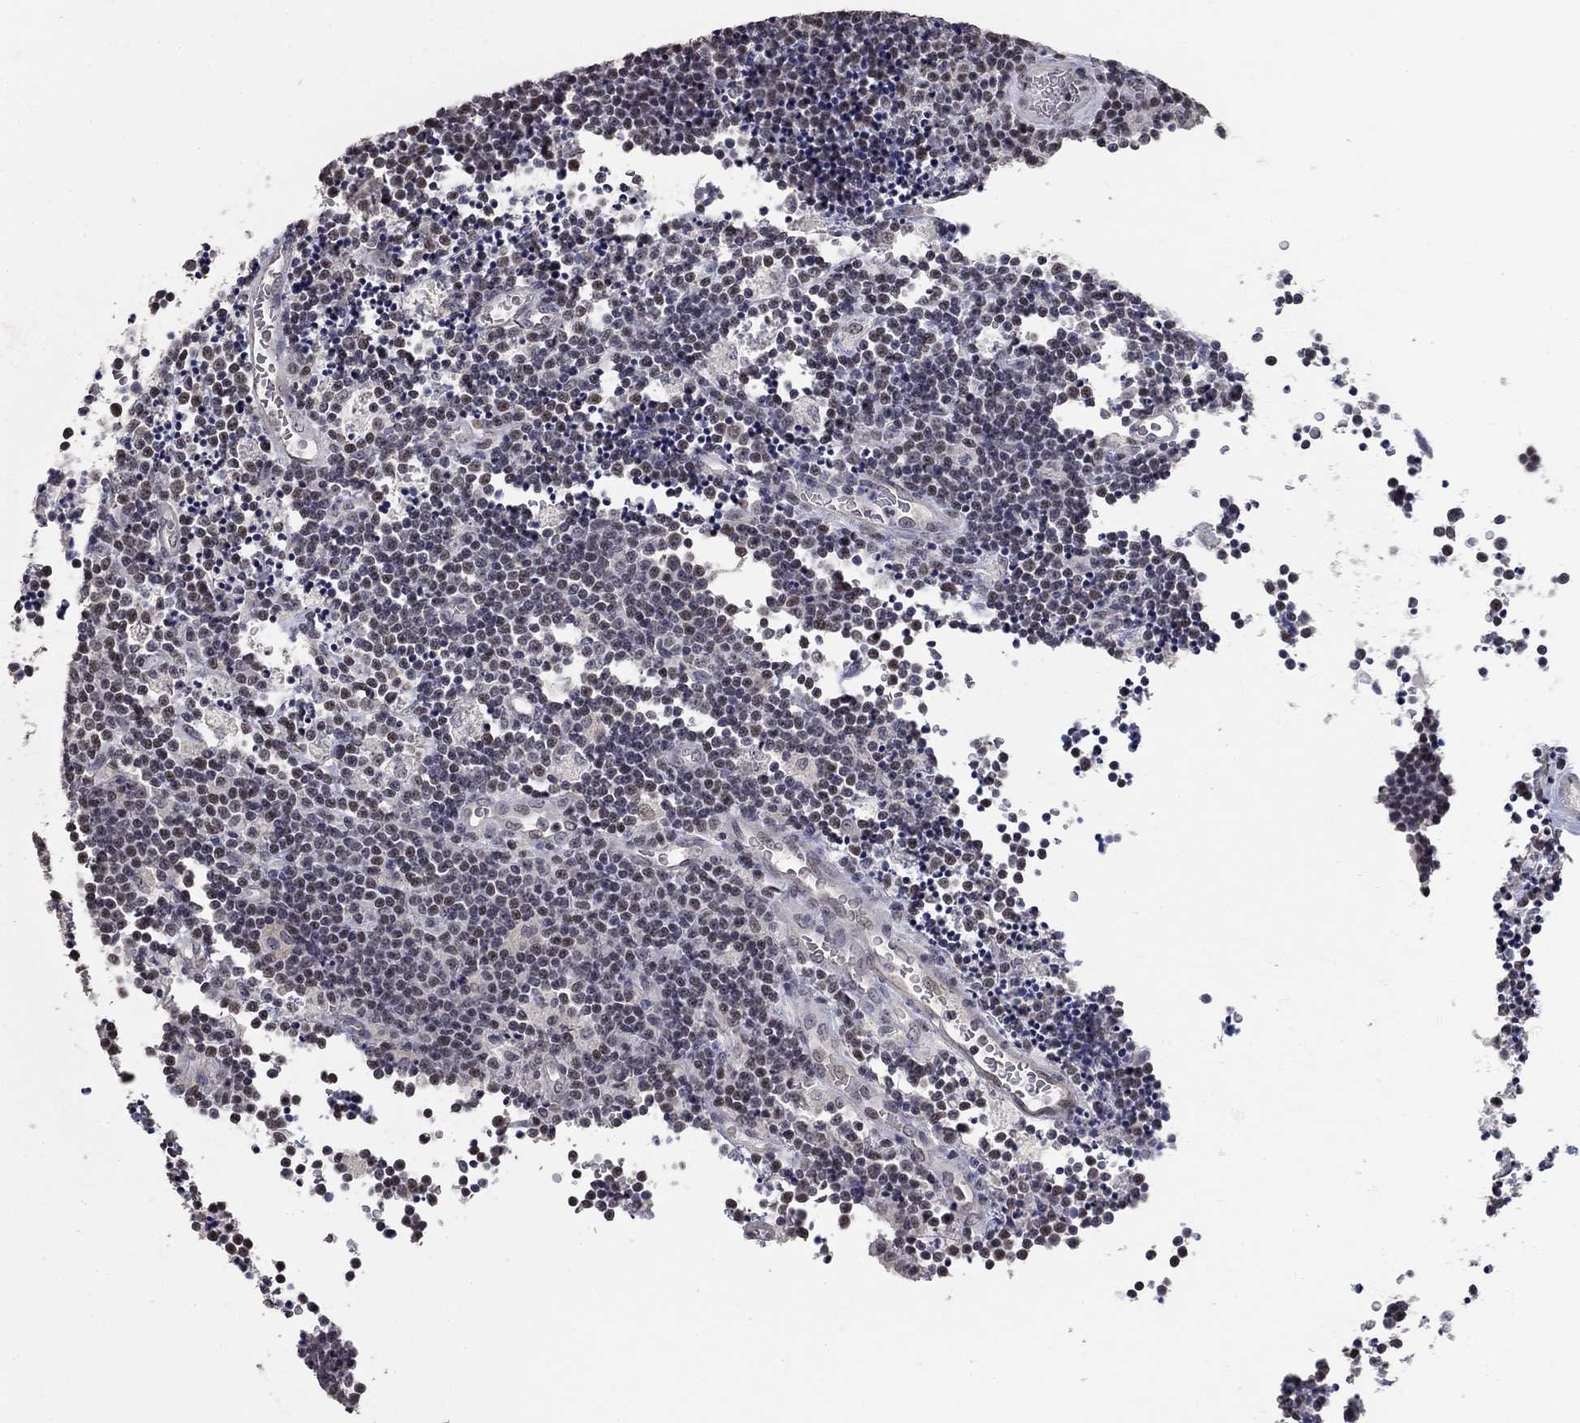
{"staining": {"intensity": "negative", "quantity": "none", "location": "none"}, "tissue": "lymphoma", "cell_type": "Tumor cells", "image_type": "cancer", "snomed": [{"axis": "morphology", "description": "Malignant lymphoma, non-Hodgkin's type, Low grade"}, {"axis": "topography", "description": "Brain"}], "caption": "The micrograph demonstrates no staining of tumor cells in low-grade malignant lymphoma, non-Hodgkin's type.", "gene": "SPATA33", "patient": {"sex": "female", "age": 66}}